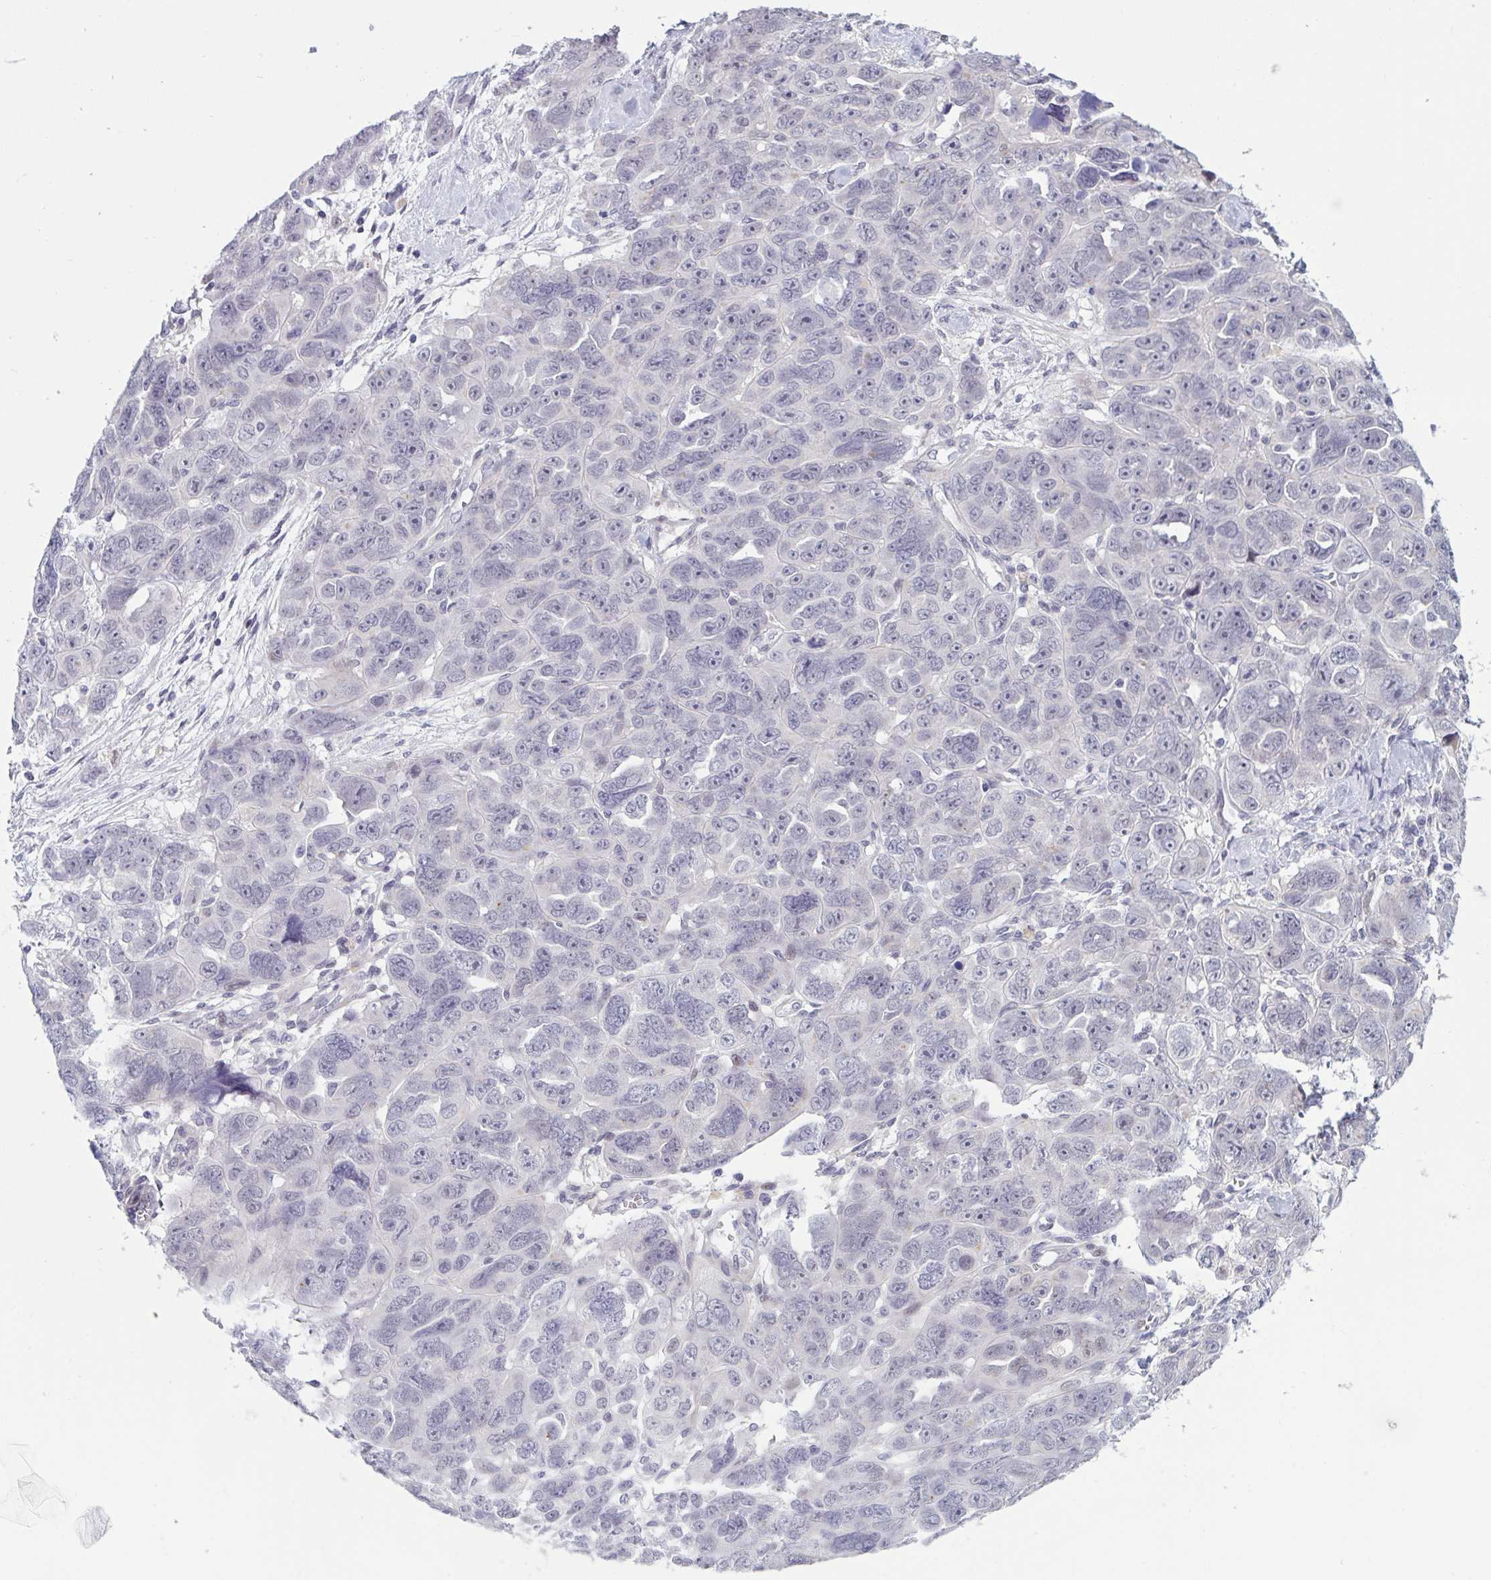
{"staining": {"intensity": "negative", "quantity": "none", "location": "none"}, "tissue": "ovarian cancer", "cell_type": "Tumor cells", "image_type": "cancer", "snomed": [{"axis": "morphology", "description": "Cystadenocarcinoma, serous, NOS"}, {"axis": "topography", "description": "Ovary"}], "caption": "This is a micrograph of IHC staining of ovarian cancer, which shows no expression in tumor cells. The staining was performed using DAB (3,3'-diaminobenzidine) to visualize the protein expression in brown, while the nuclei were stained in blue with hematoxylin (Magnification: 20x).", "gene": "TCEAL8", "patient": {"sex": "female", "age": 63}}